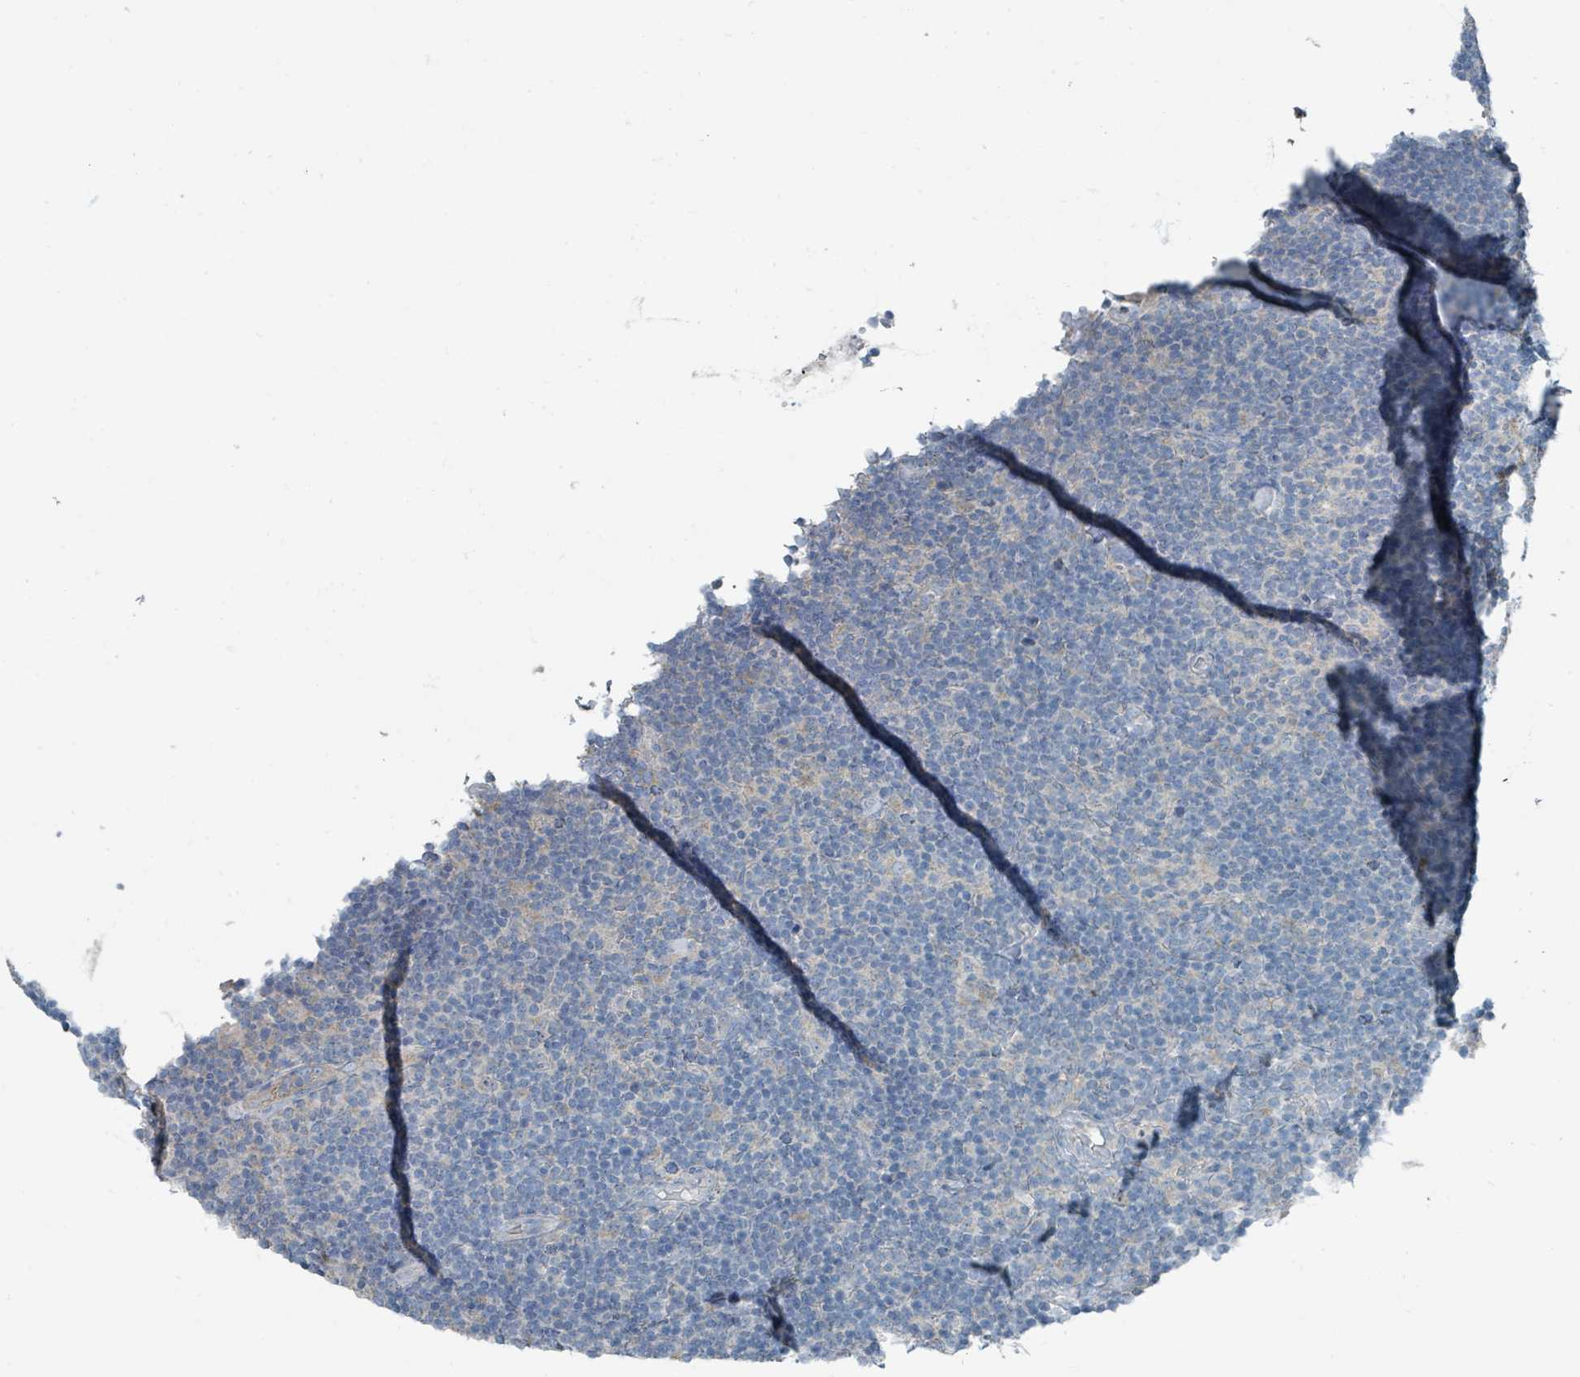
{"staining": {"intensity": "negative", "quantity": "none", "location": "none"}, "tissue": "lymphoma", "cell_type": "Tumor cells", "image_type": "cancer", "snomed": [{"axis": "morphology", "description": "Hodgkin's disease, NOS"}, {"axis": "topography", "description": "Lymph node"}], "caption": "DAB immunohistochemical staining of Hodgkin's disease shows no significant positivity in tumor cells.", "gene": "RASA4", "patient": {"sex": "female", "age": 57}}